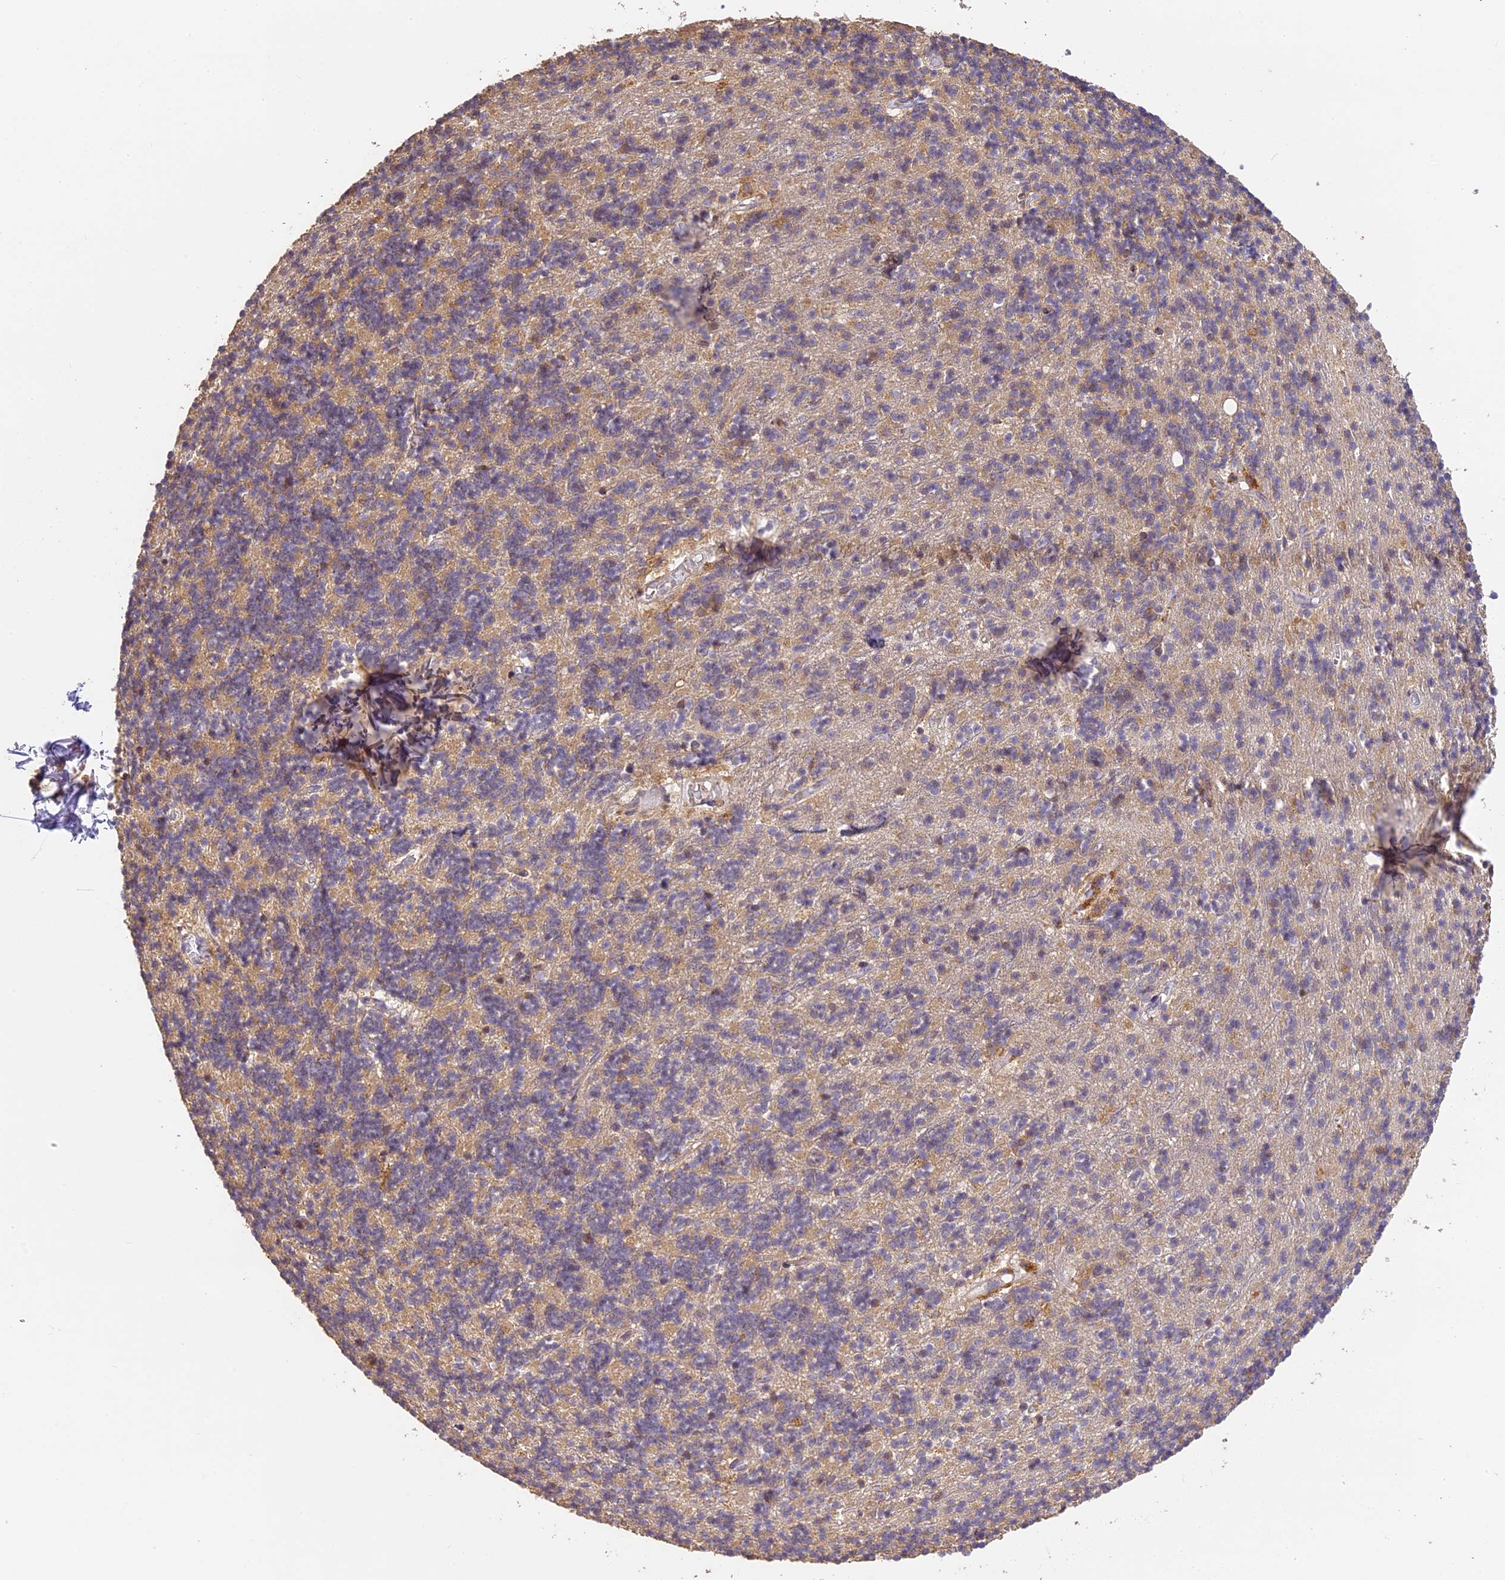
{"staining": {"intensity": "weak", "quantity": "25%-75%", "location": "cytoplasmic/membranous"}, "tissue": "cerebellum", "cell_type": "Cells in granular layer", "image_type": "normal", "snomed": [{"axis": "morphology", "description": "Normal tissue, NOS"}, {"axis": "topography", "description": "Cerebellum"}], "caption": "Immunohistochemical staining of unremarkable human cerebellum exhibits weak cytoplasmic/membranous protein staining in about 25%-75% of cells in granular layer. The protein of interest is shown in brown color, while the nuclei are stained blue.", "gene": "BRAP", "patient": {"sex": "male", "age": 54}}